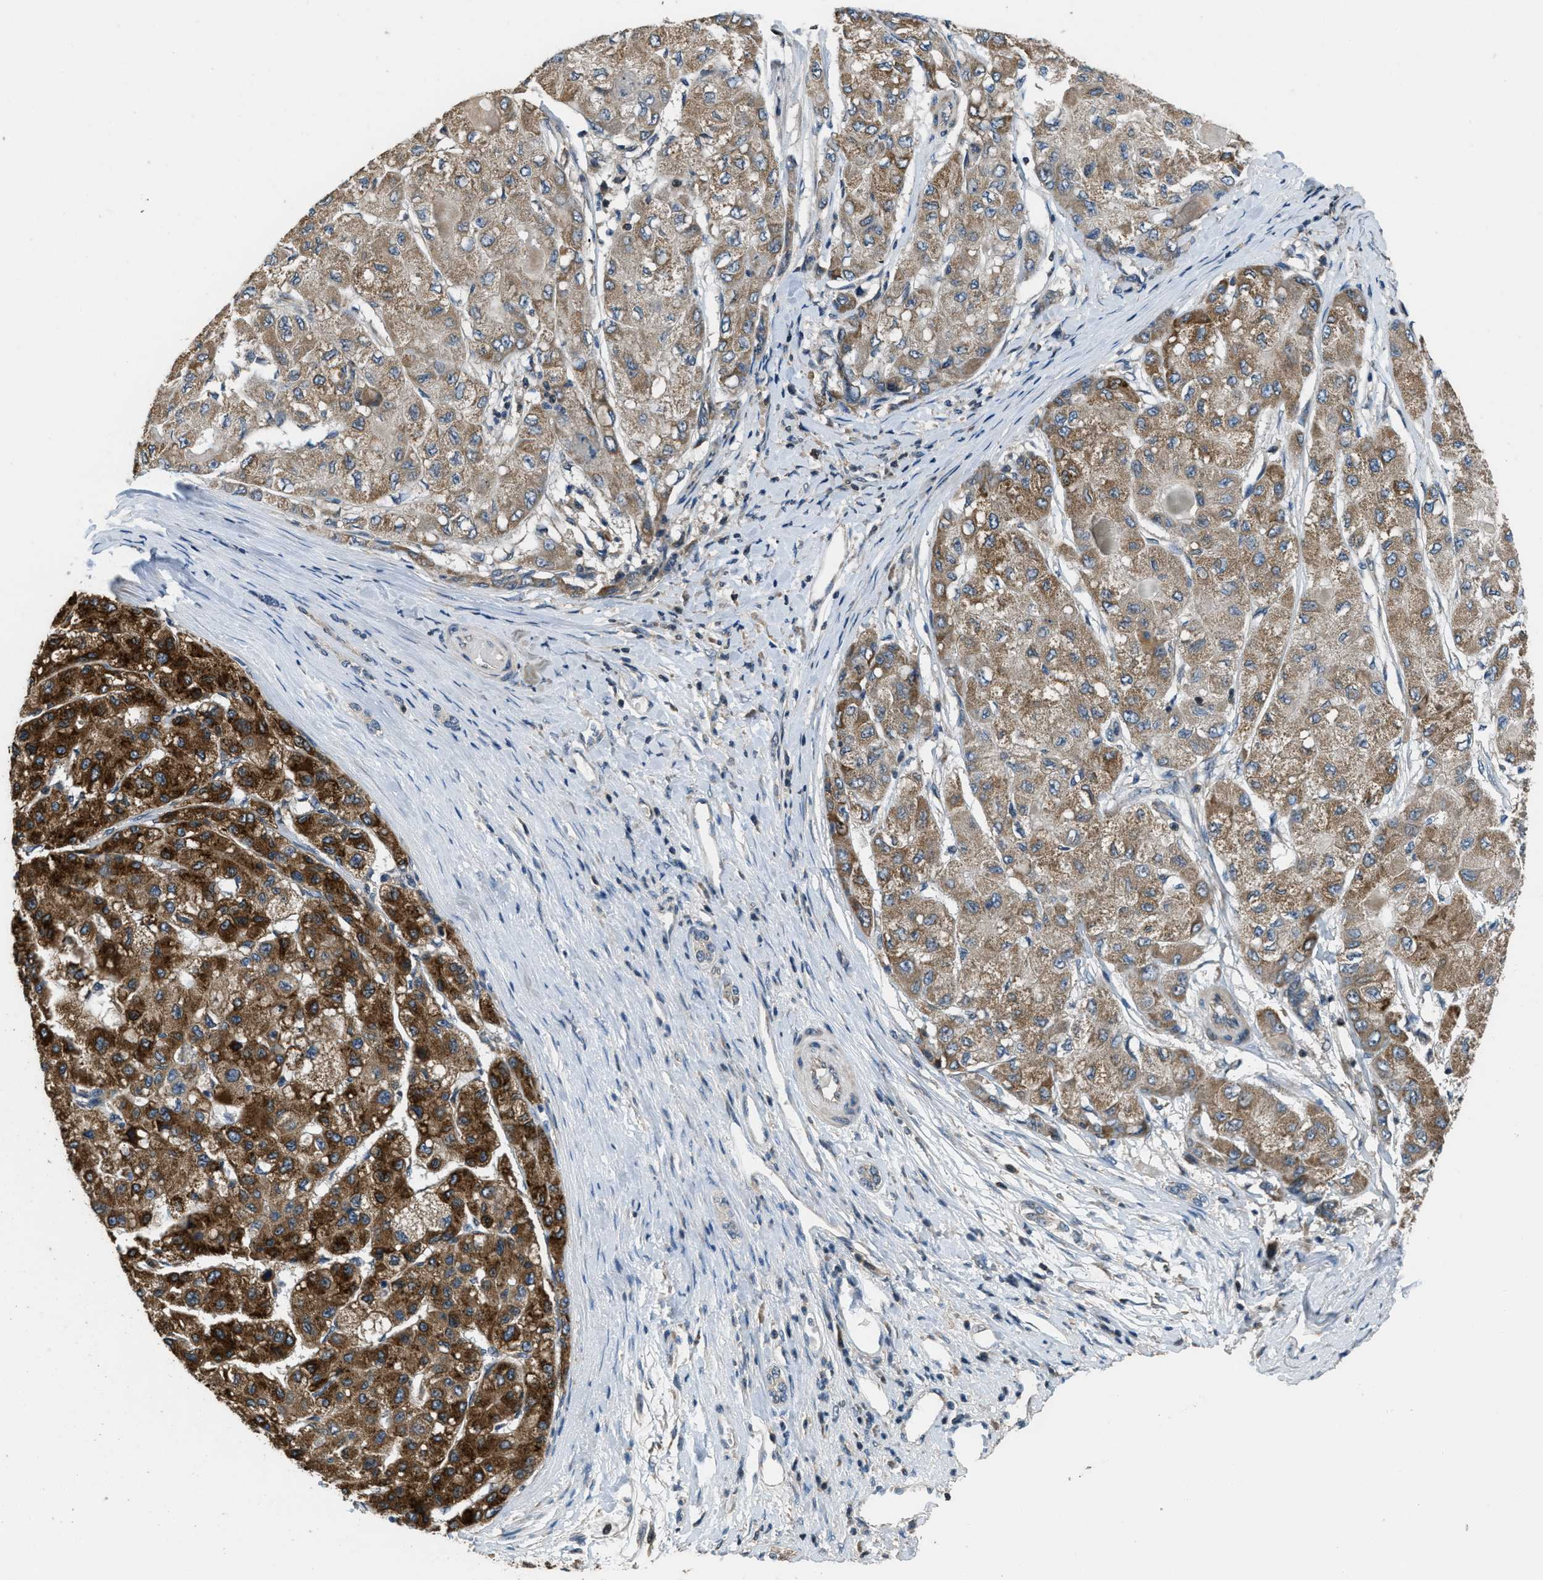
{"staining": {"intensity": "strong", "quantity": ">75%", "location": "cytoplasmic/membranous"}, "tissue": "liver cancer", "cell_type": "Tumor cells", "image_type": "cancer", "snomed": [{"axis": "morphology", "description": "Carcinoma, Hepatocellular, NOS"}, {"axis": "topography", "description": "Liver"}], "caption": "About >75% of tumor cells in liver cancer (hepatocellular carcinoma) exhibit strong cytoplasmic/membranous protein positivity as visualized by brown immunohistochemical staining.", "gene": "NAT1", "patient": {"sex": "male", "age": 80}}